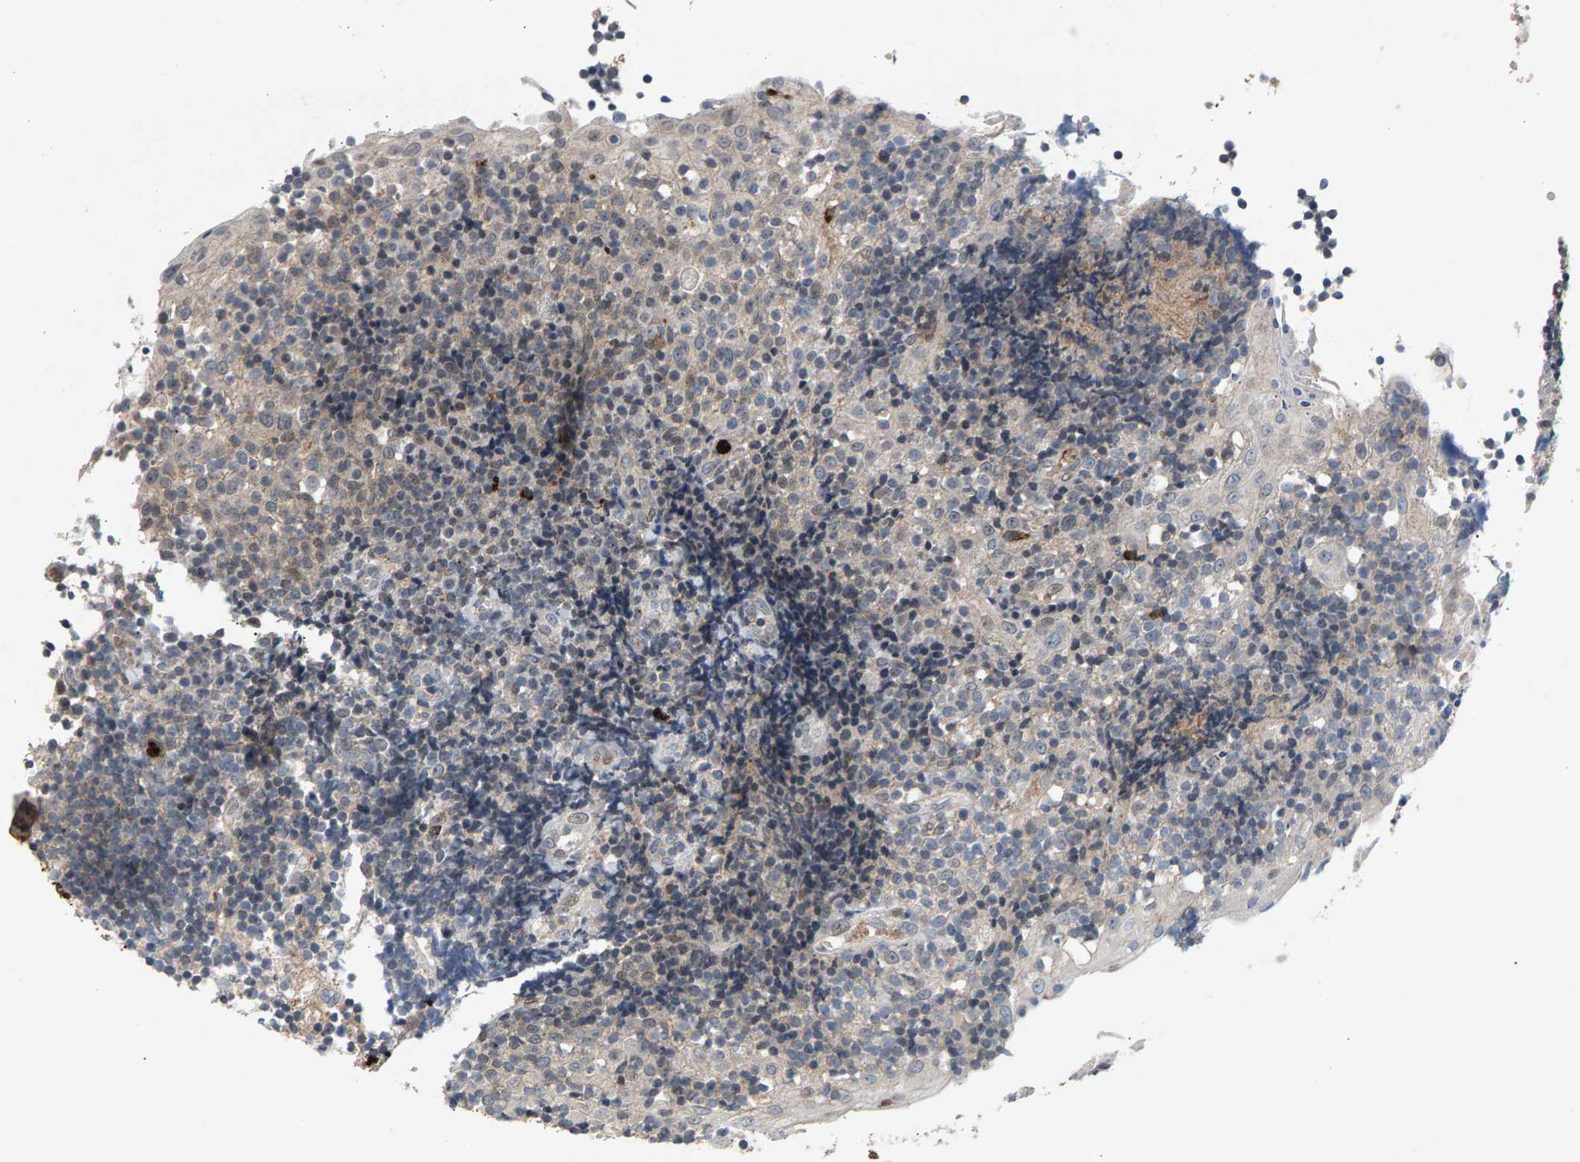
{"staining": {"intensity": "weak", "quantity": ">75%", "location": "cytoplasmic/membranous"}, "tissue": "tonsil", "cell_type": "Germinal center cells", "image_type": "normal", "snomed": [{"axis": "morphology", "description": "Normal tissue, NOS"}, {"axis": "topography", "description": "Tonsil"}], "caption": "Immunohistochemical staining of normal tonsil exhibits low levels of weak cytoplasmic/membranous expression in approximately >75% of germinal center cells. The protein is stained brown, and the nuclei are stained in blue (DAB (3,3'-diaminobenzidine) IHC with brightfield microscopy, high magnification).", "gene": "ZPR1", "patient": {"sex": "female", "age": 40}}